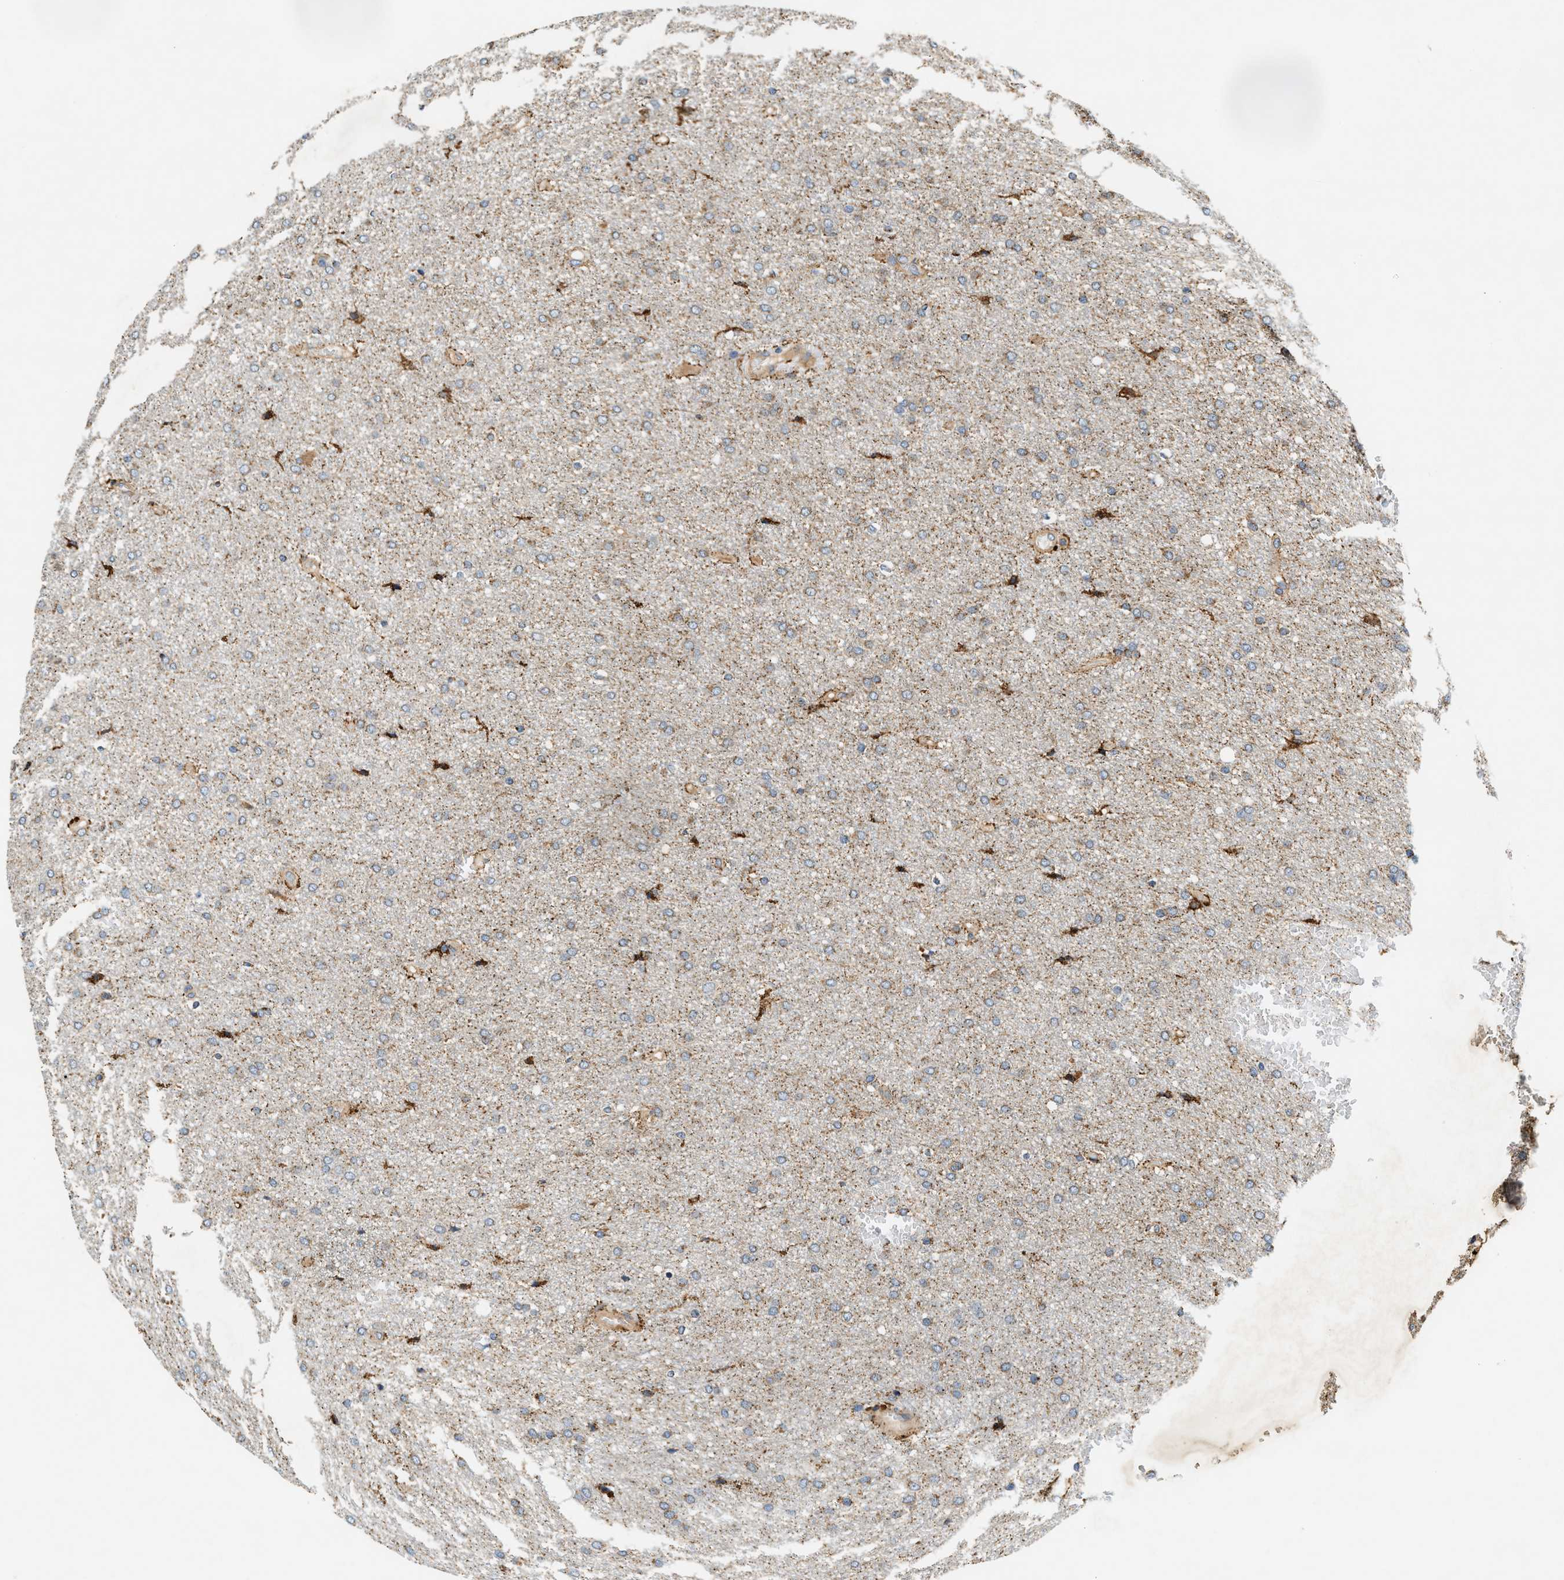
{"staining": {"intensity": "moderate", "quantity": "<25%", "location": "cytoplasmic/membranous"}, "tissue": "glioma", "cell_type": "Tumor cells", "image_type": "cancer", "snomed": [{"axis": "morphology", "description": "Glioma, malignant, Low grade"}, {"axis": "topography", "description": "Brain"}], "caption": "Glioma tissue reveals moderate cytoplasmic/membranous staining in approximately <25% of tumor cells, visualized by immunohistochemistry.", "gene": "DUSP10", "patient": {"sex": "female", "age": 37}}